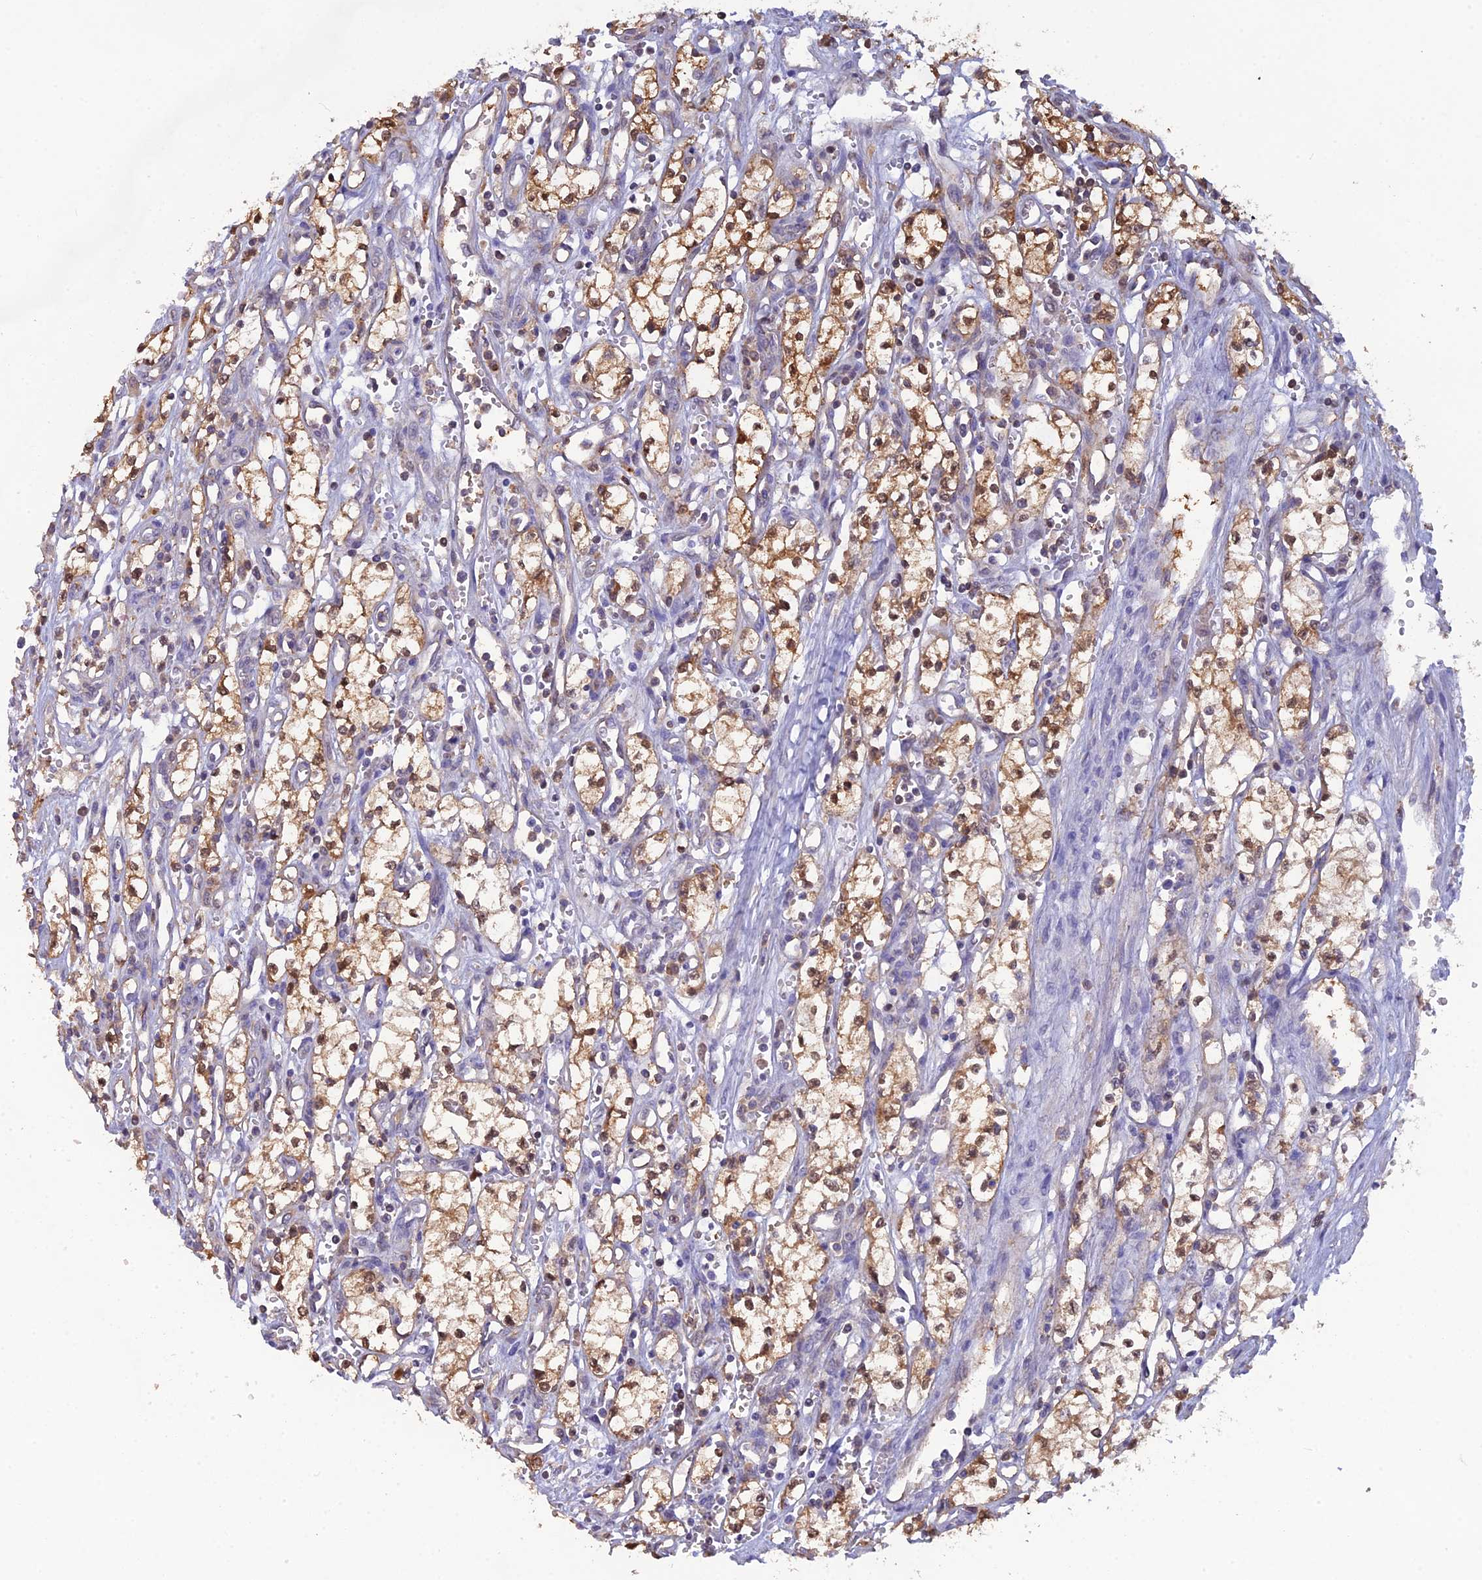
{"staining": {"intensity": "moderate", "quantity": "25%-75%", "location": "cytoplasmic/membranous,nuclear"}, "tissue": "renal cancer", "cell_type": "Tumor cells", "image_type": "cancer", "snomed": [{"axis": "morphology", "description": "Adenocarcinoma, NOS"}, {"axis": "topography", "description": "Kidney"}], "caption": "Immunohistochemical staining of adenocarcinoma (renal) demonstrates medium levels of moderate cytoplasmic/membranous and nuclear protein positivity in approximately 25%-75% of tumor cells.", "gene": "HINT1", "patient": {"sex": "male", "age": 59}}